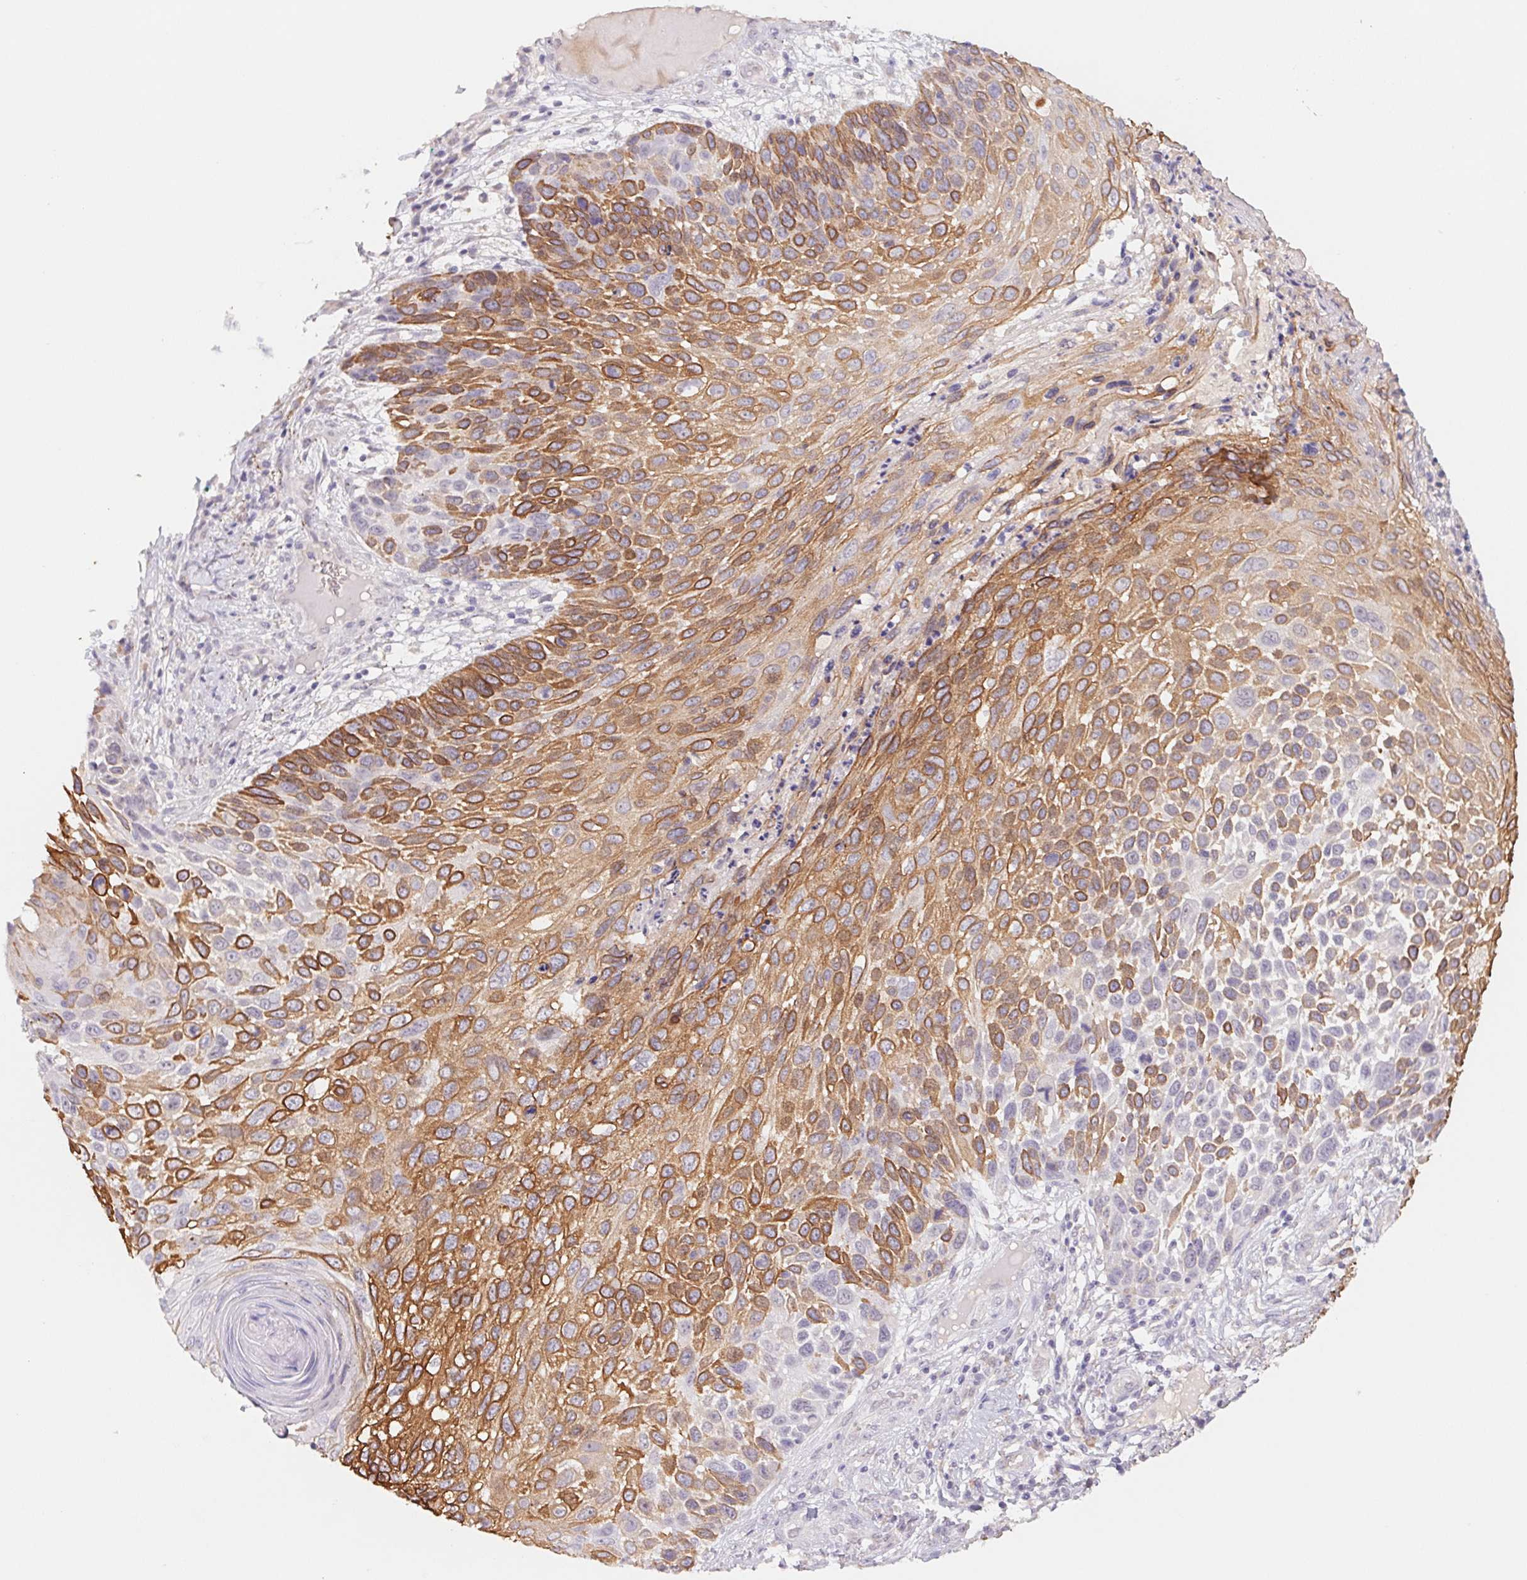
{"staining": {"intensity": "moderate", "quantity": "25%-75%", "location": "cytoplasmic/membranous"}, "tissue": "skin cancer", "cell_type": "Tumor cells", "image_type": "cancer", "snomed": [{"axis": "morphology", "description": "Squamous cell carcinoma, NOS"}, {"axis": "topography", "description": "Skin"}], "caption": "Skin cancer stained for a protein (brown) reveals moderate cytoplasmic/membranous positive positivity in approximately 25%-75% of tumor cells.", "gene": "PNMA8B", "patient": {"sex": "male", "age": 92}}